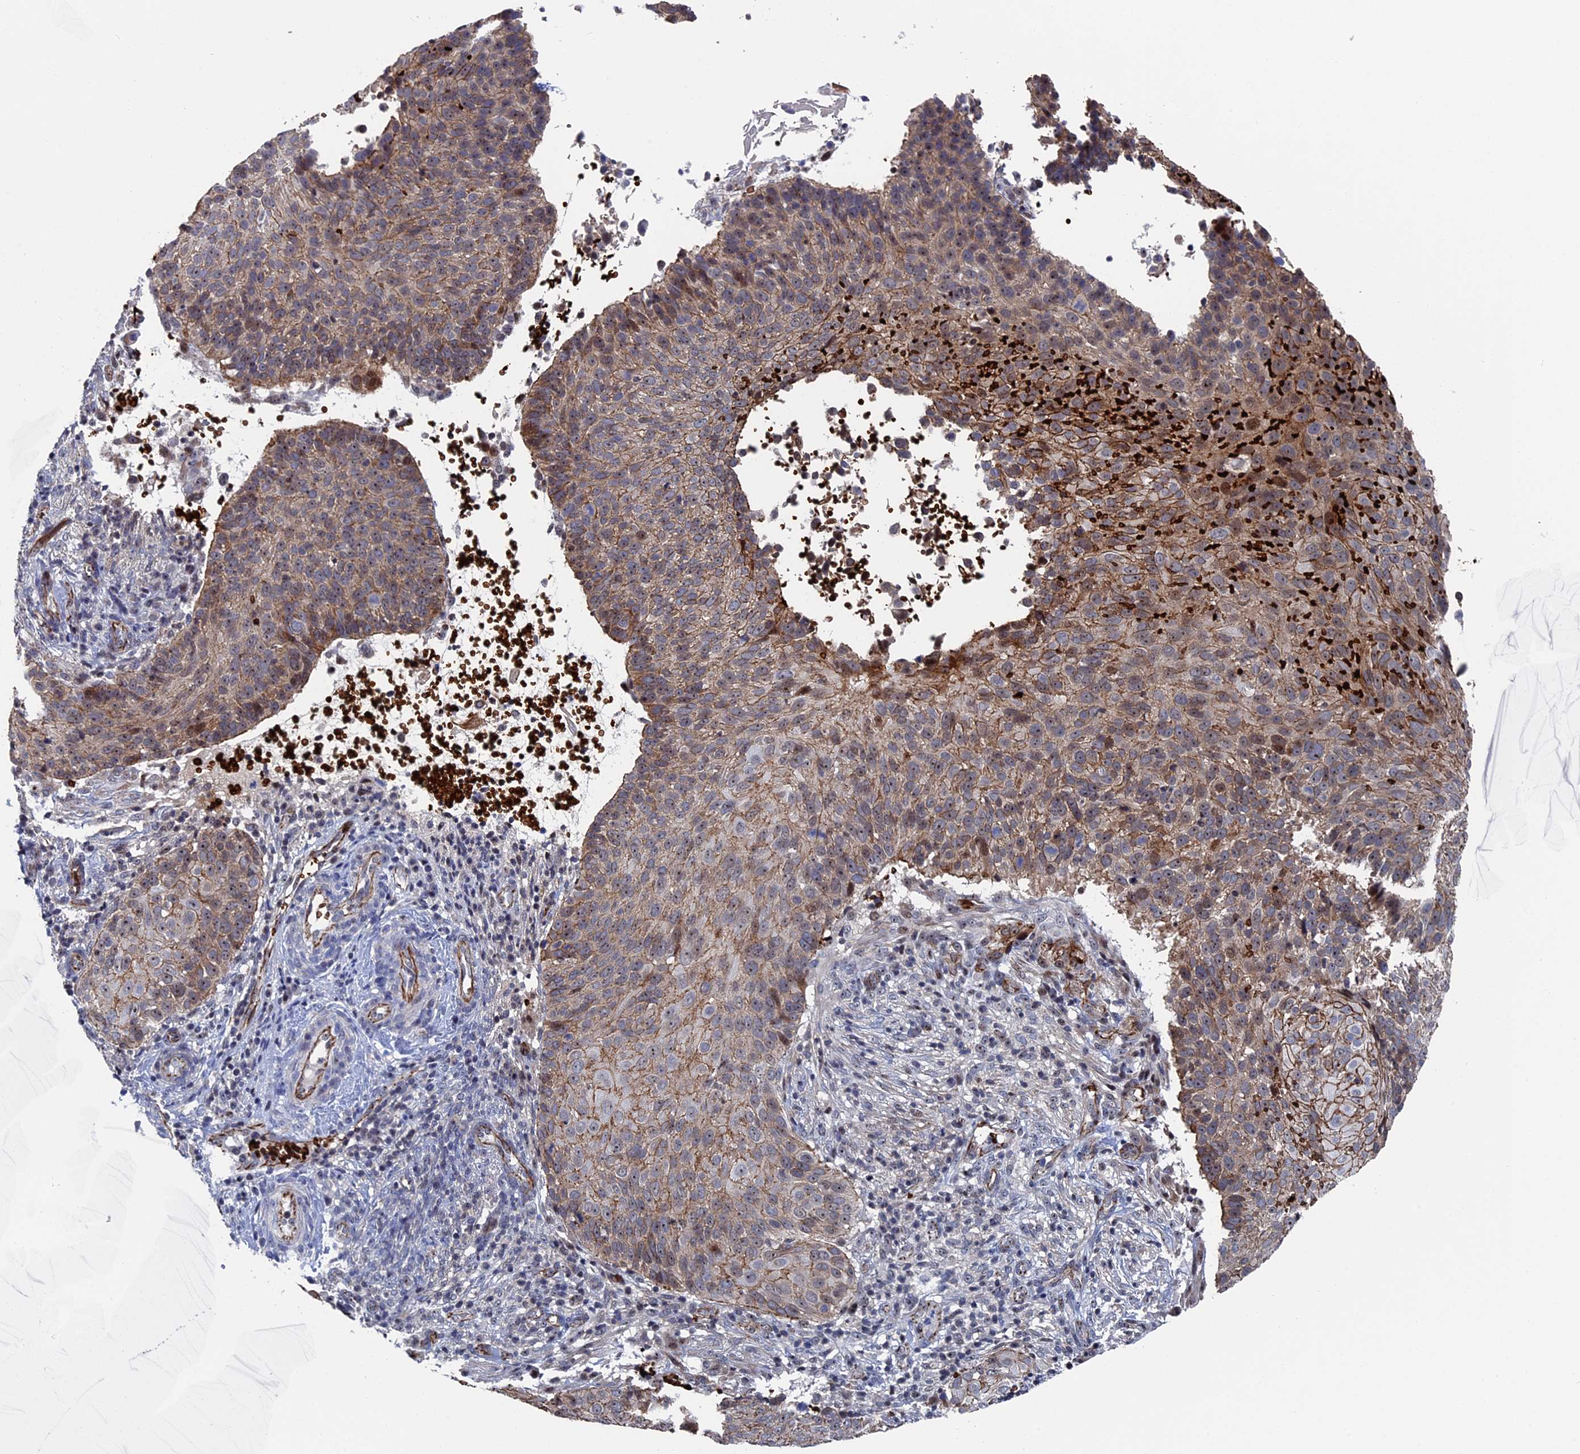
{"staining": {"intensity": "moderate", "quantity": ">75%", "location": "cytoplasmic/membranous"}, "tissue": "cervical cancer", "cell_type": "Tumor cells", "image_type": "cancer", "snomed": [{"axis": "morphology", "description": "Squamous cell carcinoma, NOS"}, {"axis": "topography", "description": "Cervix"}], "caption": "Immunohistochemistry (DAB (3,3'-diaminobenzidine)) staining of cervical cancer demonstrates moderate cytoplasmic/membranous protein expression in about >75% of tumor cells.", "gene": "EXOSC9", "patient": {"sex": "female", "age": 74}}